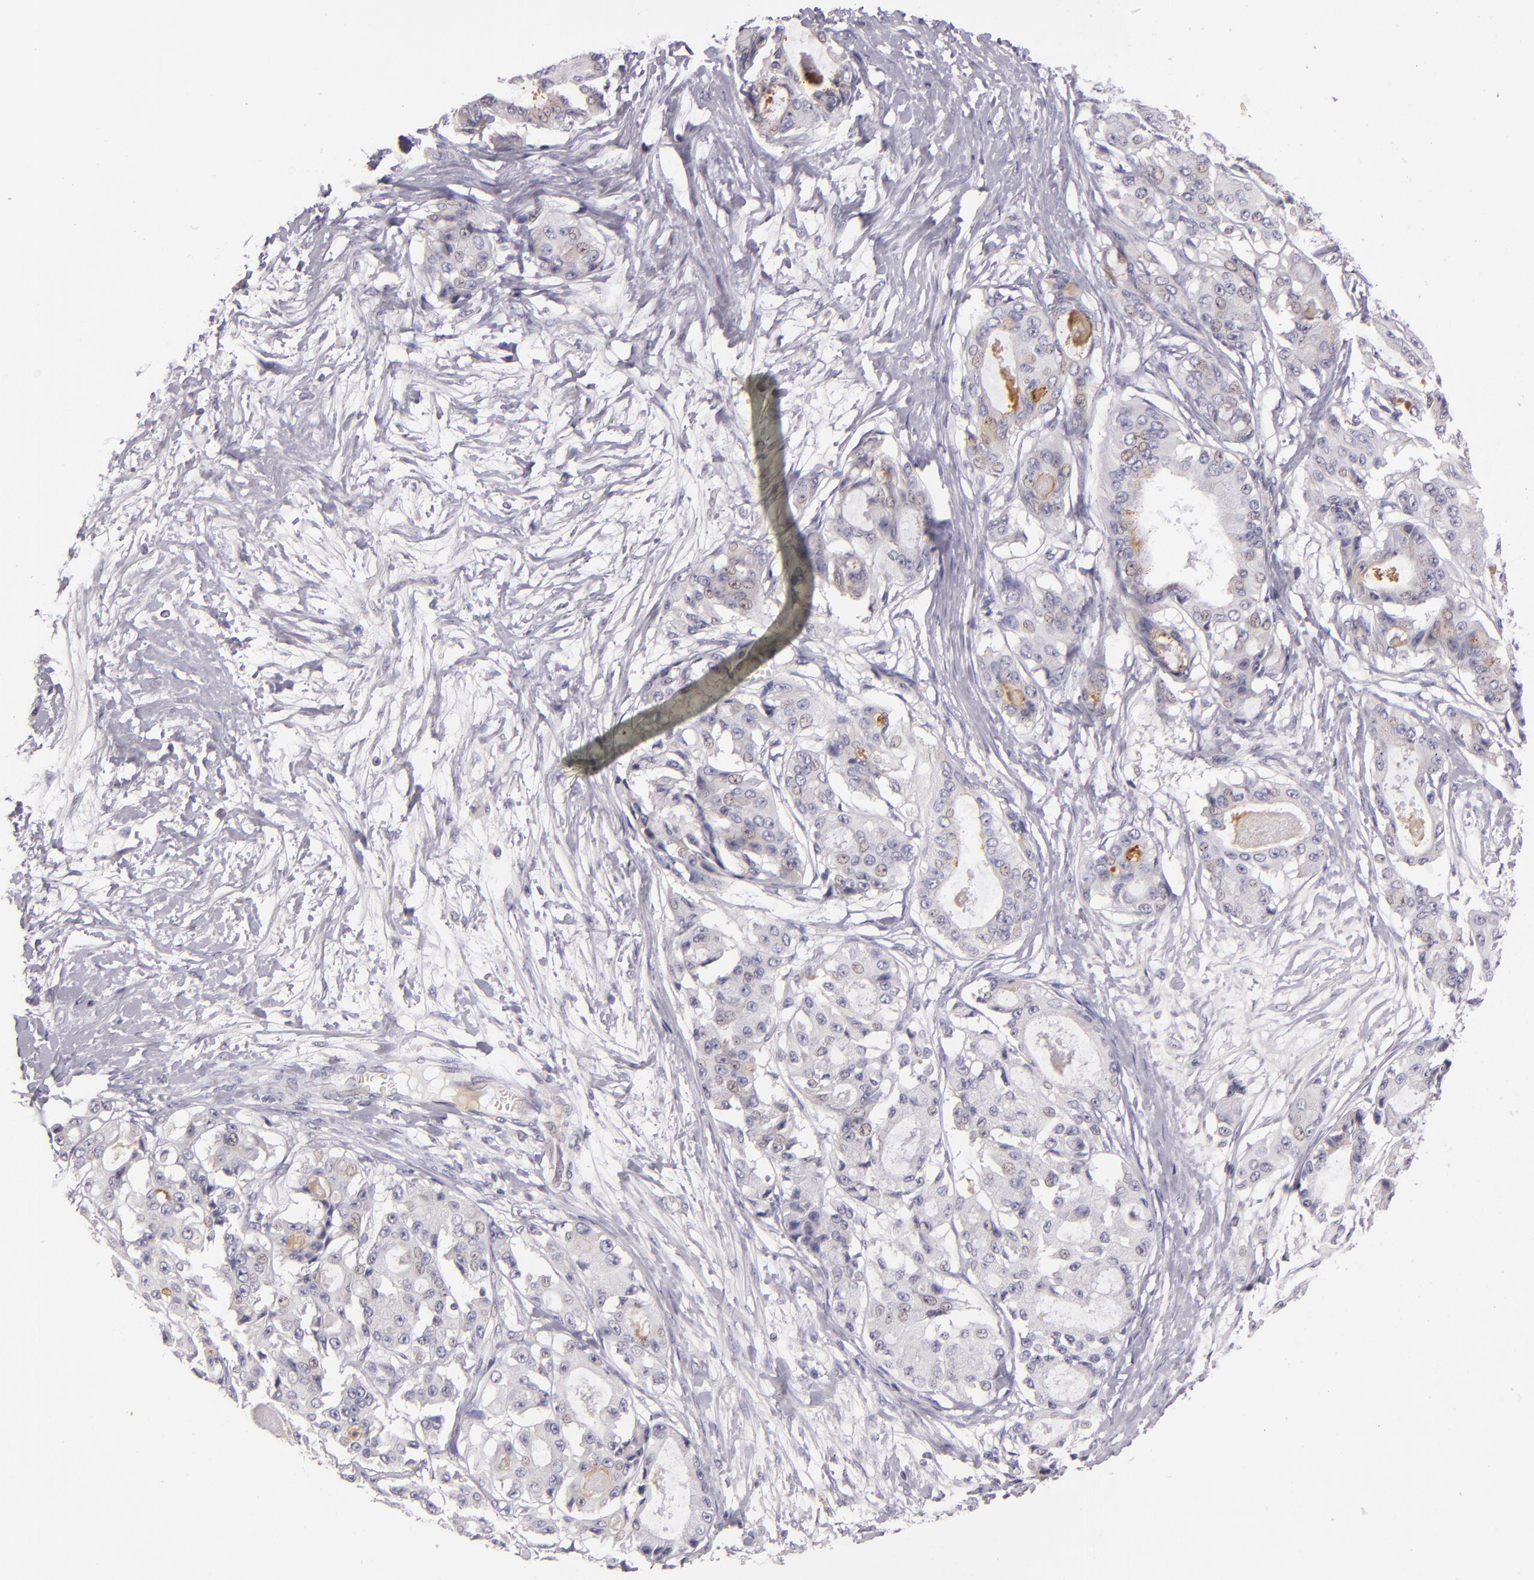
{"staining": {"intensity": "weak", "quantity": "<25%", "location": "cytoplasmic/membranous"}, "tissue": "ovarian cancer", "cell_type": "Tumor cells", "image_type": "cancer", "snomed": [{"axis": "morphology", "description": "Carcinoma, endometroid"}, {"axis": "topography", "description": "Ovary"}], "caption": "Human ovarian endometroid carcinoma stained for a protein using immunohistochemistry shows no positivity in tumor cells.", "gene": "UPF3B", "patient": {"sex": "female", "age": 61}}